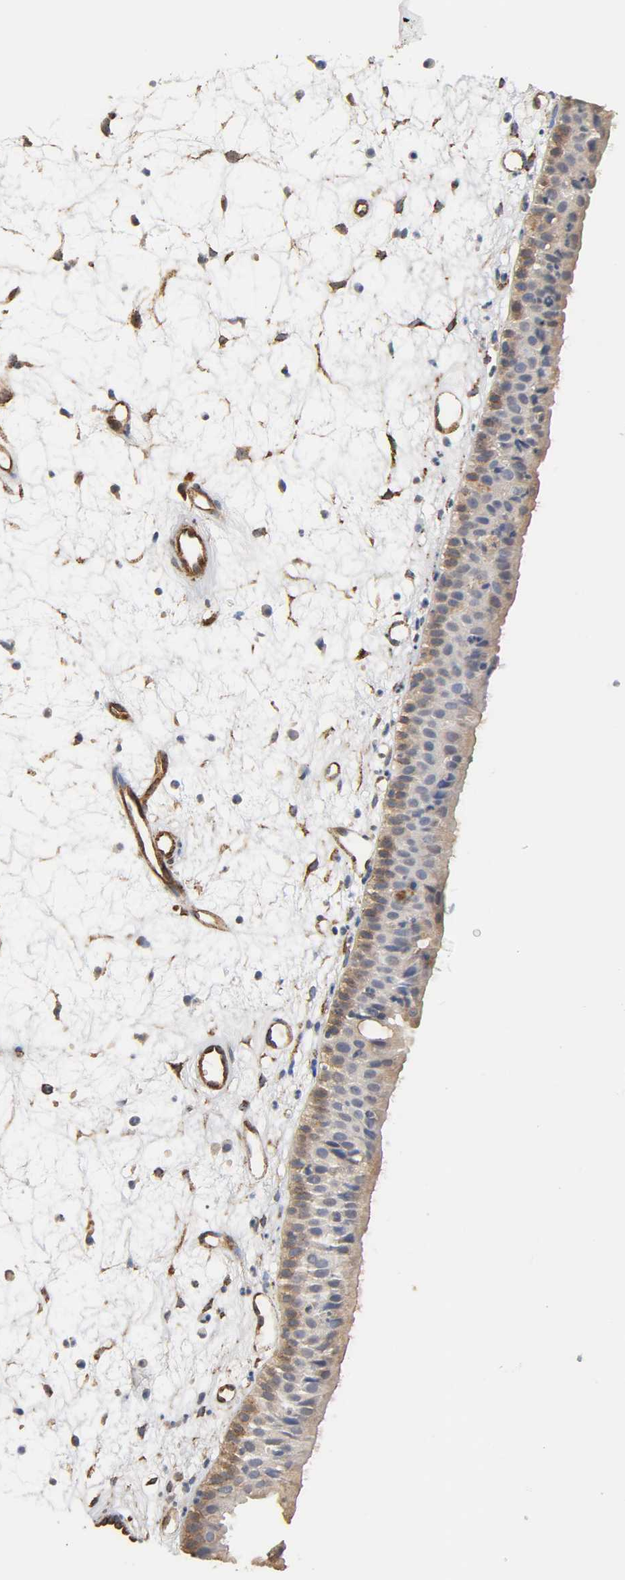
{"staining": {"intensity": "moderate", "quantity": "25%-75%", "location": "cytoplasmic/membranous"}, "tissue": "nasopharynx", "cell_type": "Respiratory epithelial cells", "image_type": "normal", "snomed": [{"axis": "morphology", "description": "Normal tissue, NOS"}, {"axis": "topography", "description": "Nasopharynx"}], "caption": "Protein analysis of normal nasopharynx demonstrates moderate cytoplasmic/membranous positivity in approximately 25%-75% of respiratory epithelial cells. The staining was performed using DAB (3,3'-diaminobenzidine) to visualize the protein expression in brown, while the nuclei were stained in blue with hematoxylin (Magnification: 20x).", "gene": "IFITM2", "patient": {"sex": "female", "age": 54}}